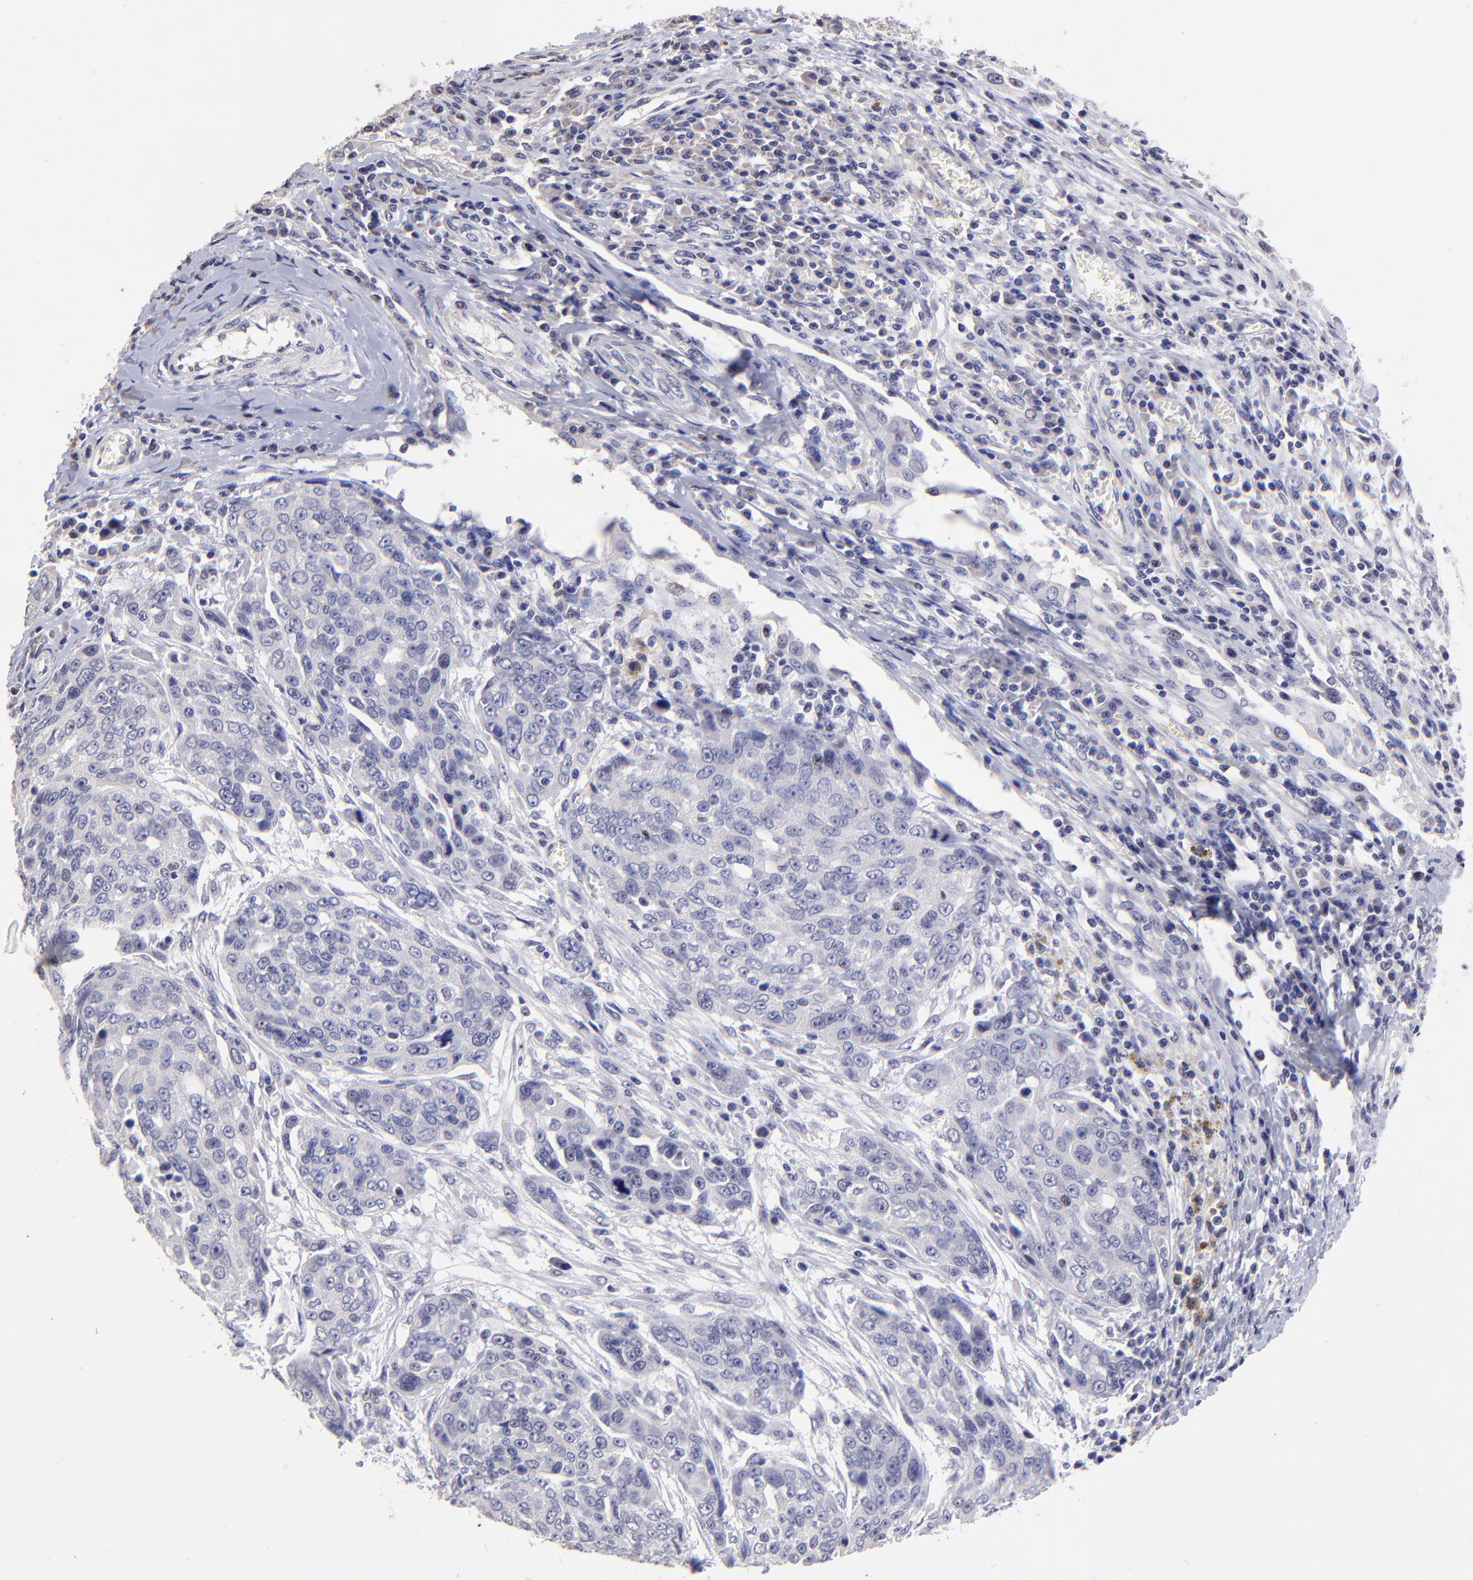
{"staining": {"intensity": "negative", "quantity": "none", "location": "none"}, "tissue": "ovarian cancer", "cell_type": "Tumor cells", "image_type": "cancer", "snomed": [{"axis": "morphology", "description": "Carcinoma, endometroid"}, {"axis": "topography", "description": "Ovary"}], "caption": "This is a image of immunohistochemistry (IHC) staining of ovarian endometroid carcinoma, which shows no expression in tumor cells.", "gene": "DNMT1", "patient": {"sex": "female", "age": 75}}